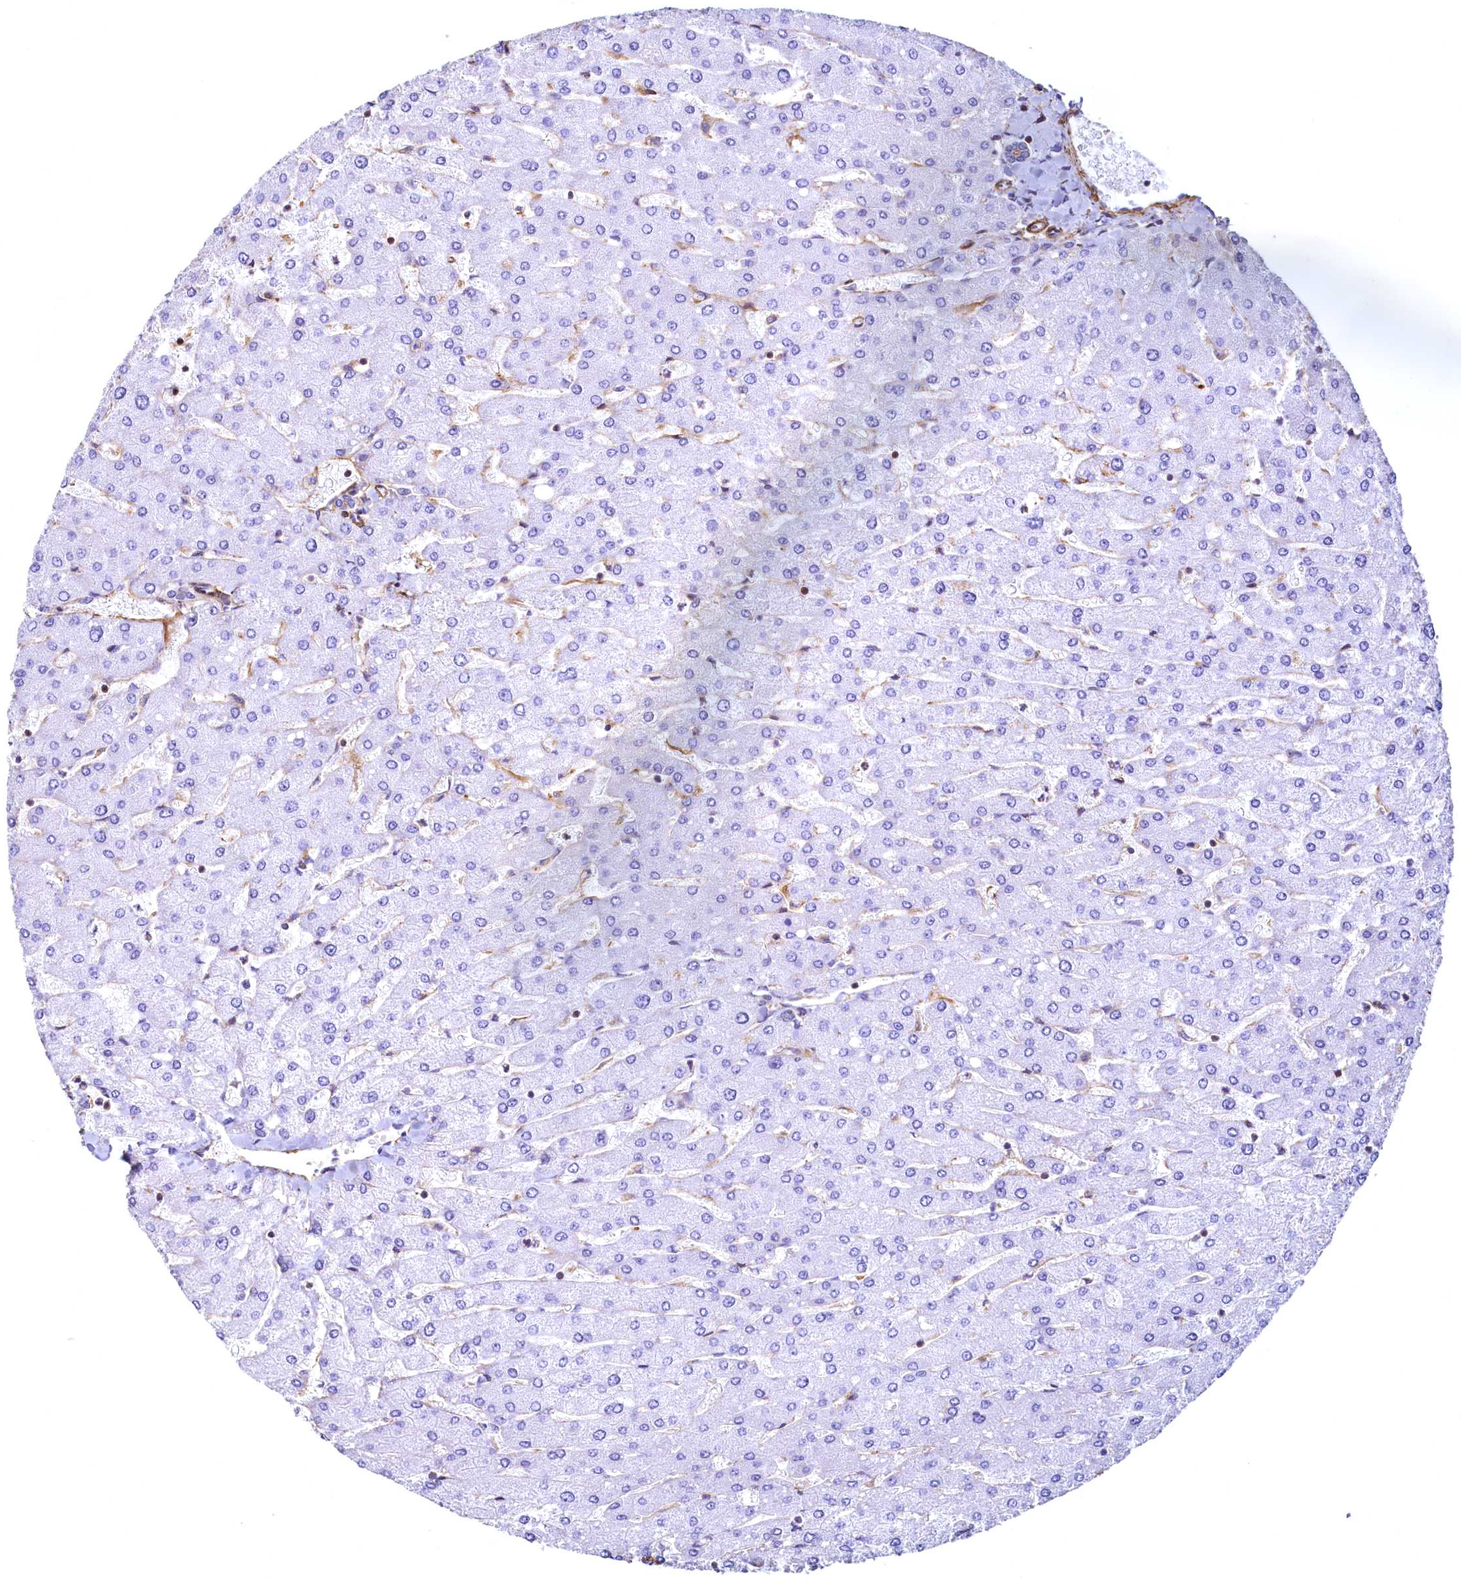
{"staining": {"intensity": "weak", "quantity": "<25%", "location": "cytoplasmic/membranous"}, "tissue": "liver", "cell_type": "Cholangiocytes", "image_type": "normal", "snomed": [{"axis": "morphology", "description": "Normal tissue, NOS"}, {"axis": "topography", "description": "Liver"}], "caption": "Immunohistochemical staining of normal liver exhibits no significant positivity in cholangiocytes. (Stains: DAB (3,3'-diaminobenzidine) immunohistochemistry with hematoxylin counter stain, Microscopy: brightfield microscopy at high magnification).", "gene": "THBS1", "patient": {"sex": "male", "age": 55}}